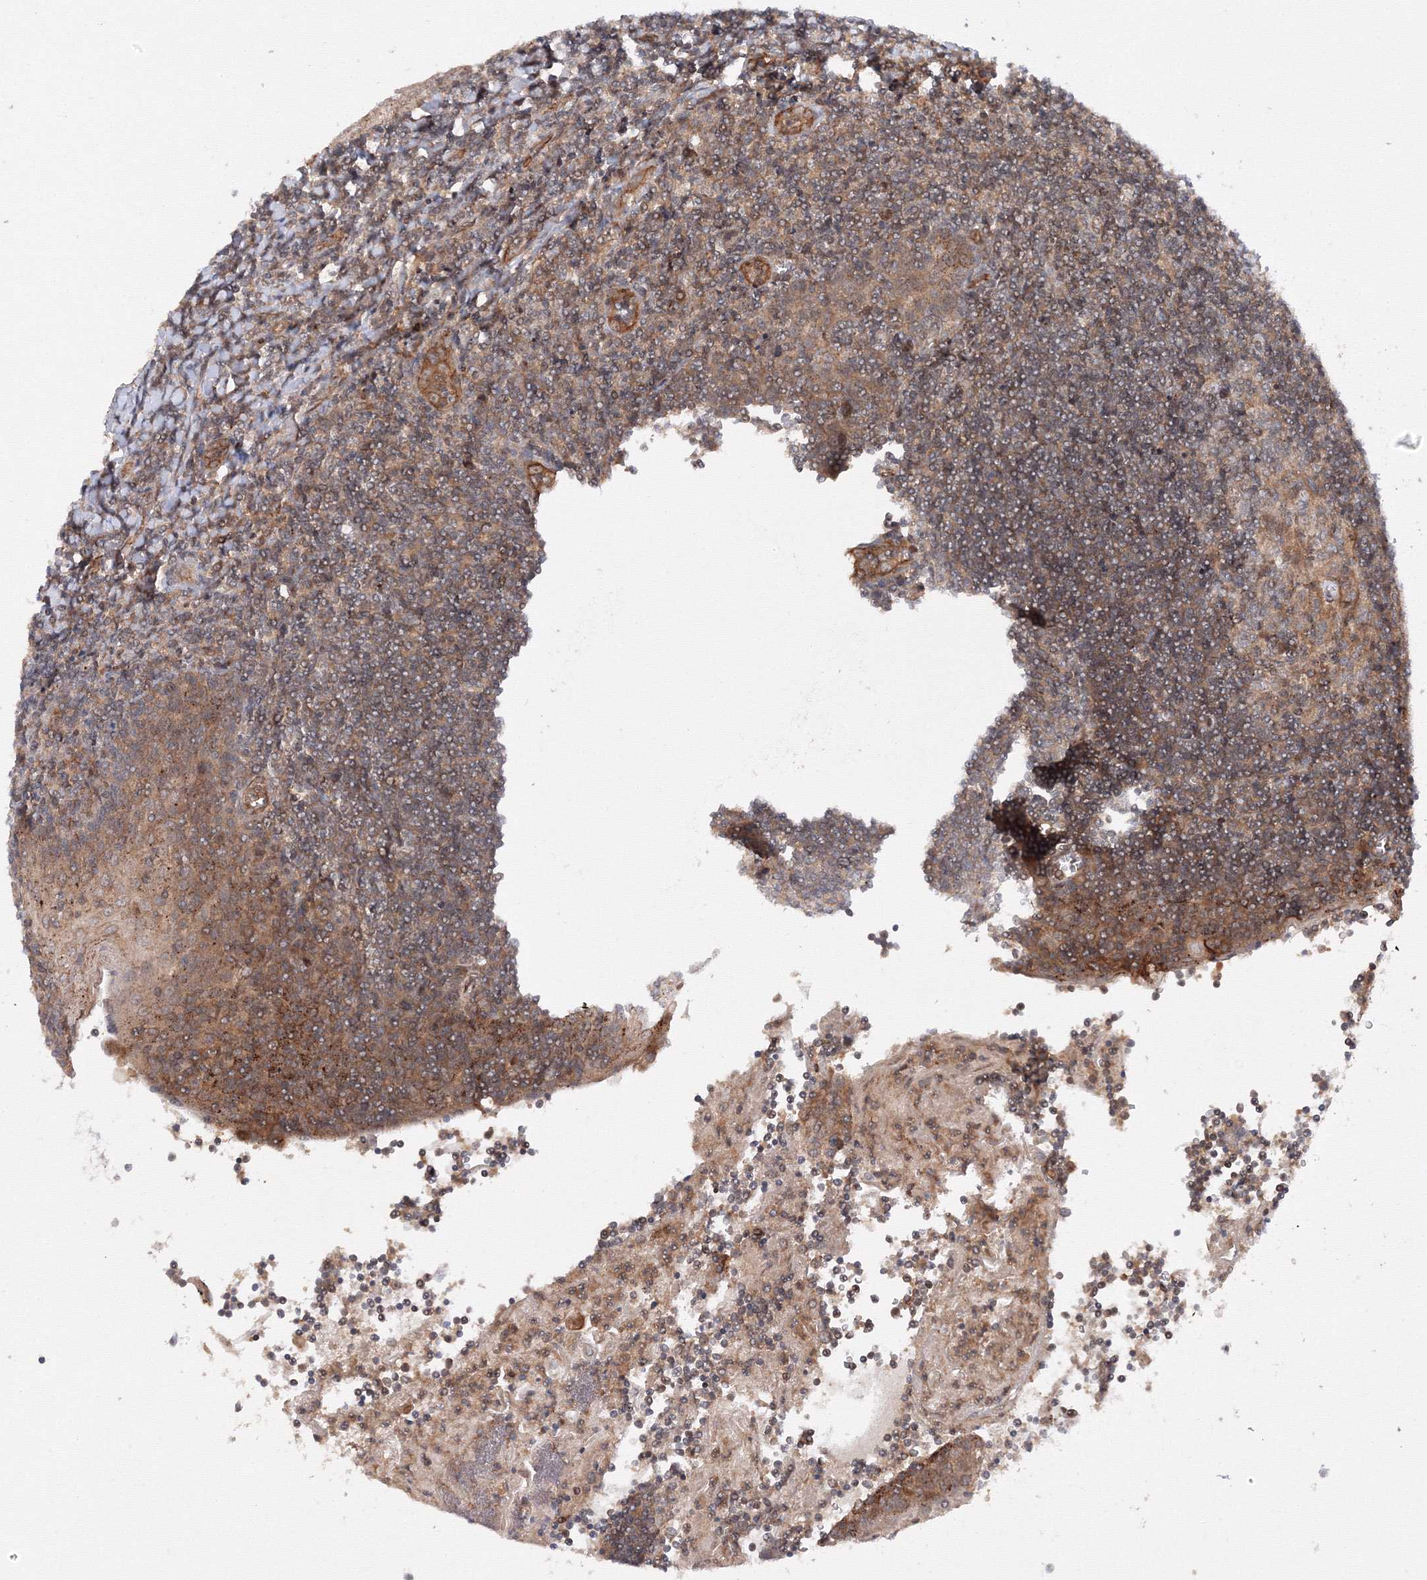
{"staining": {"intensity": "moderate", "quantity": ">75%", "location": "cytoplasmic/membranous"}, "tissue": "tonsil", "cell_type": "Germinal center cells", "image_type": "normal", "snomed": [{"axis": "morphology", "description": "Normal tissue, NOS"}, {"axis": "topography", "description": "Tonsil"}], "caption": "Immunohistochemical staining of normal tonsil reveals >75% levels of moderate cytoplasmic/membranous protein staining in approximately >75% of germinal center cells.", "gene": "DCTD", "patient": {"sex": "male", "age": 27}}